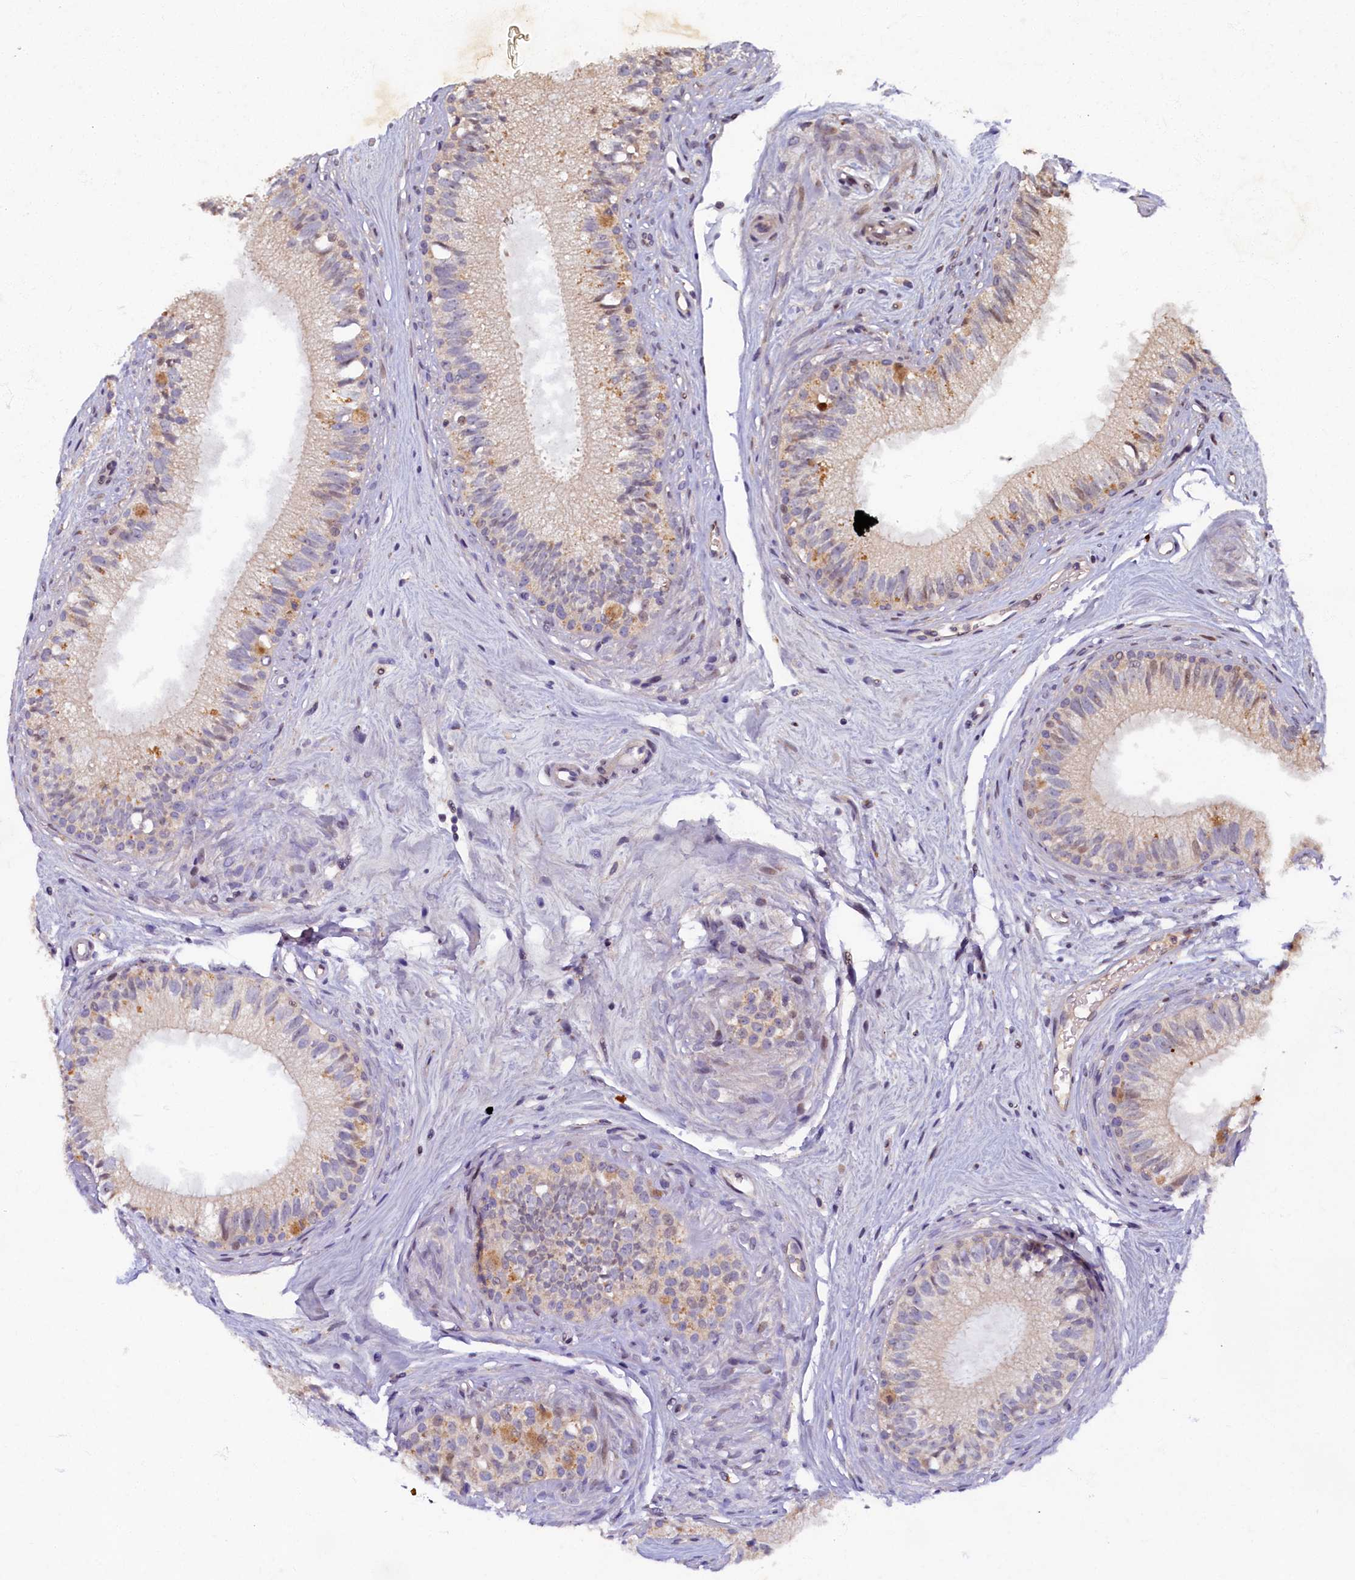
{"staining": {"intensity": "weak", "quantity": "<25%", "location": "cytoplasmic/membranous"}, "tissue": "epididymis", "cell_type": "Glandular cells", "image_type": "normal", "snomed": [{"axis": "morphology", "description": "Normal tissue, NOS"}, {"axis": "topography", "description": "Epididymis"}], "caption": "The image demonstrates no staining of glandular cells in normal epididymis.", "gene": "LATS2", "patient": {"sex": "male", "age": 71}}